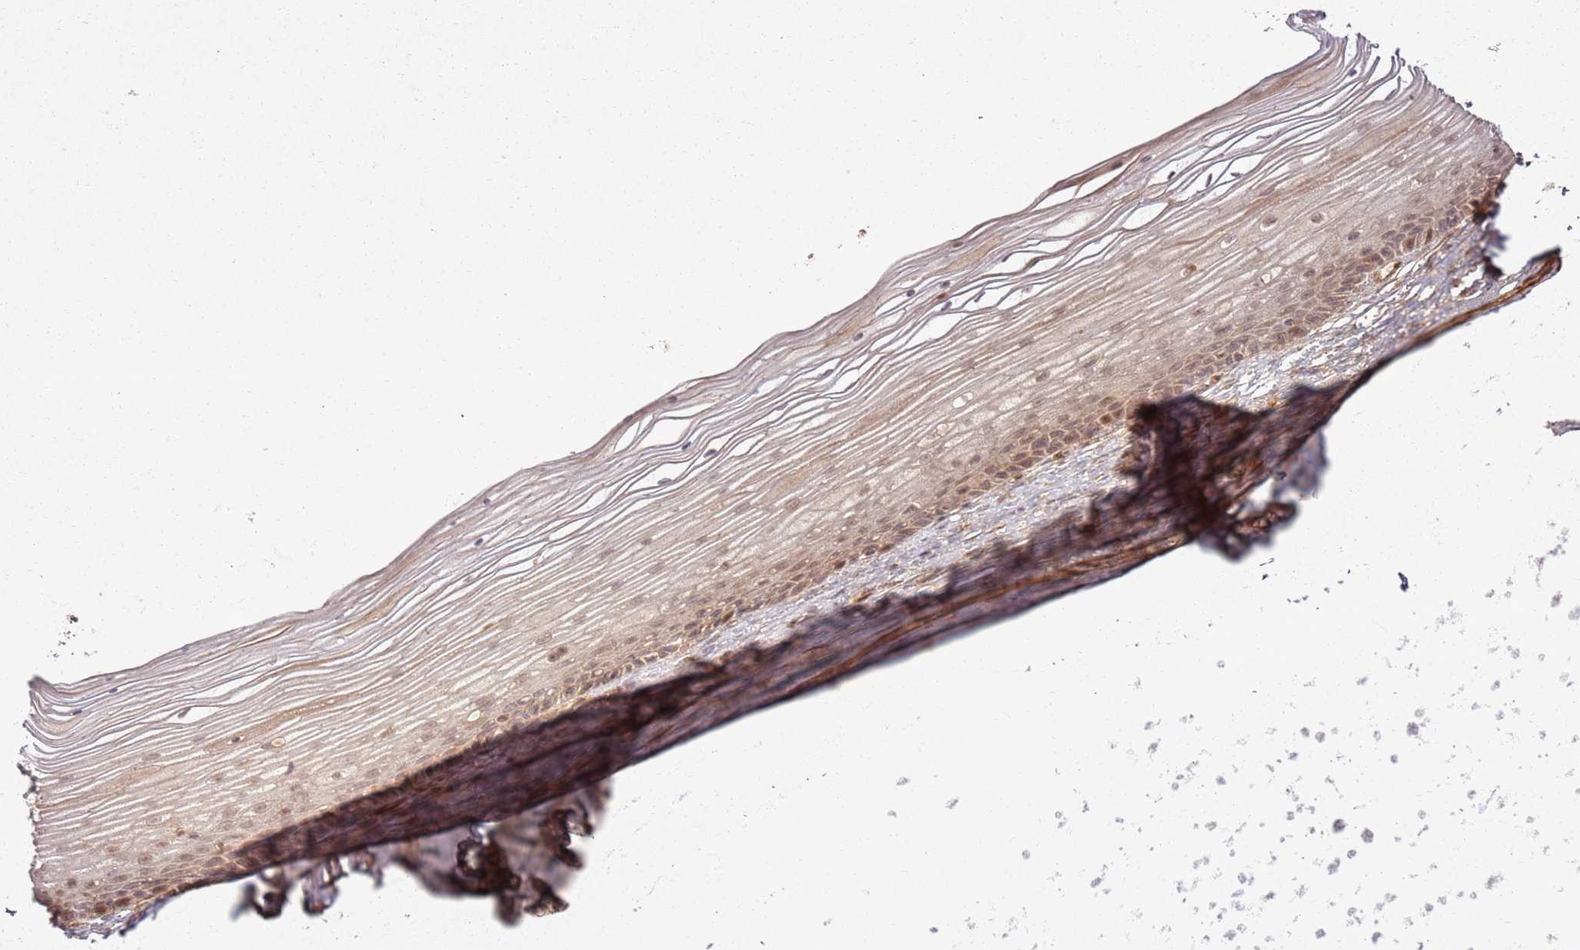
{"staining": {"intensity": "moderate", "quantity": ">75%", "location": "cytoplasmic/membranous,nuclear"}, "tissue": "vagina", "cell_type": "Squamous epithelial cells", "image_type": "normal", "snomed": [{"axis": "morphology", "description": "Normal tissue, NOS"}, {"axis": "topography", "description": "Vagina"}, {"axis": "topography", "description": "Cervix"}], "caption": "The image displays a brown stain indicating the presence of a protein in the cytoplasmic/membranous,nuclear of squamous epithelial cells in vagina. Using DAB (3,3'-diaminobenzidine) (brown) and hematoxylin (blue) stains, captured at high magnification using brightfield microscopy.", "gene": "ZNF623", "patient": {"sex": "female", "age": 40}}